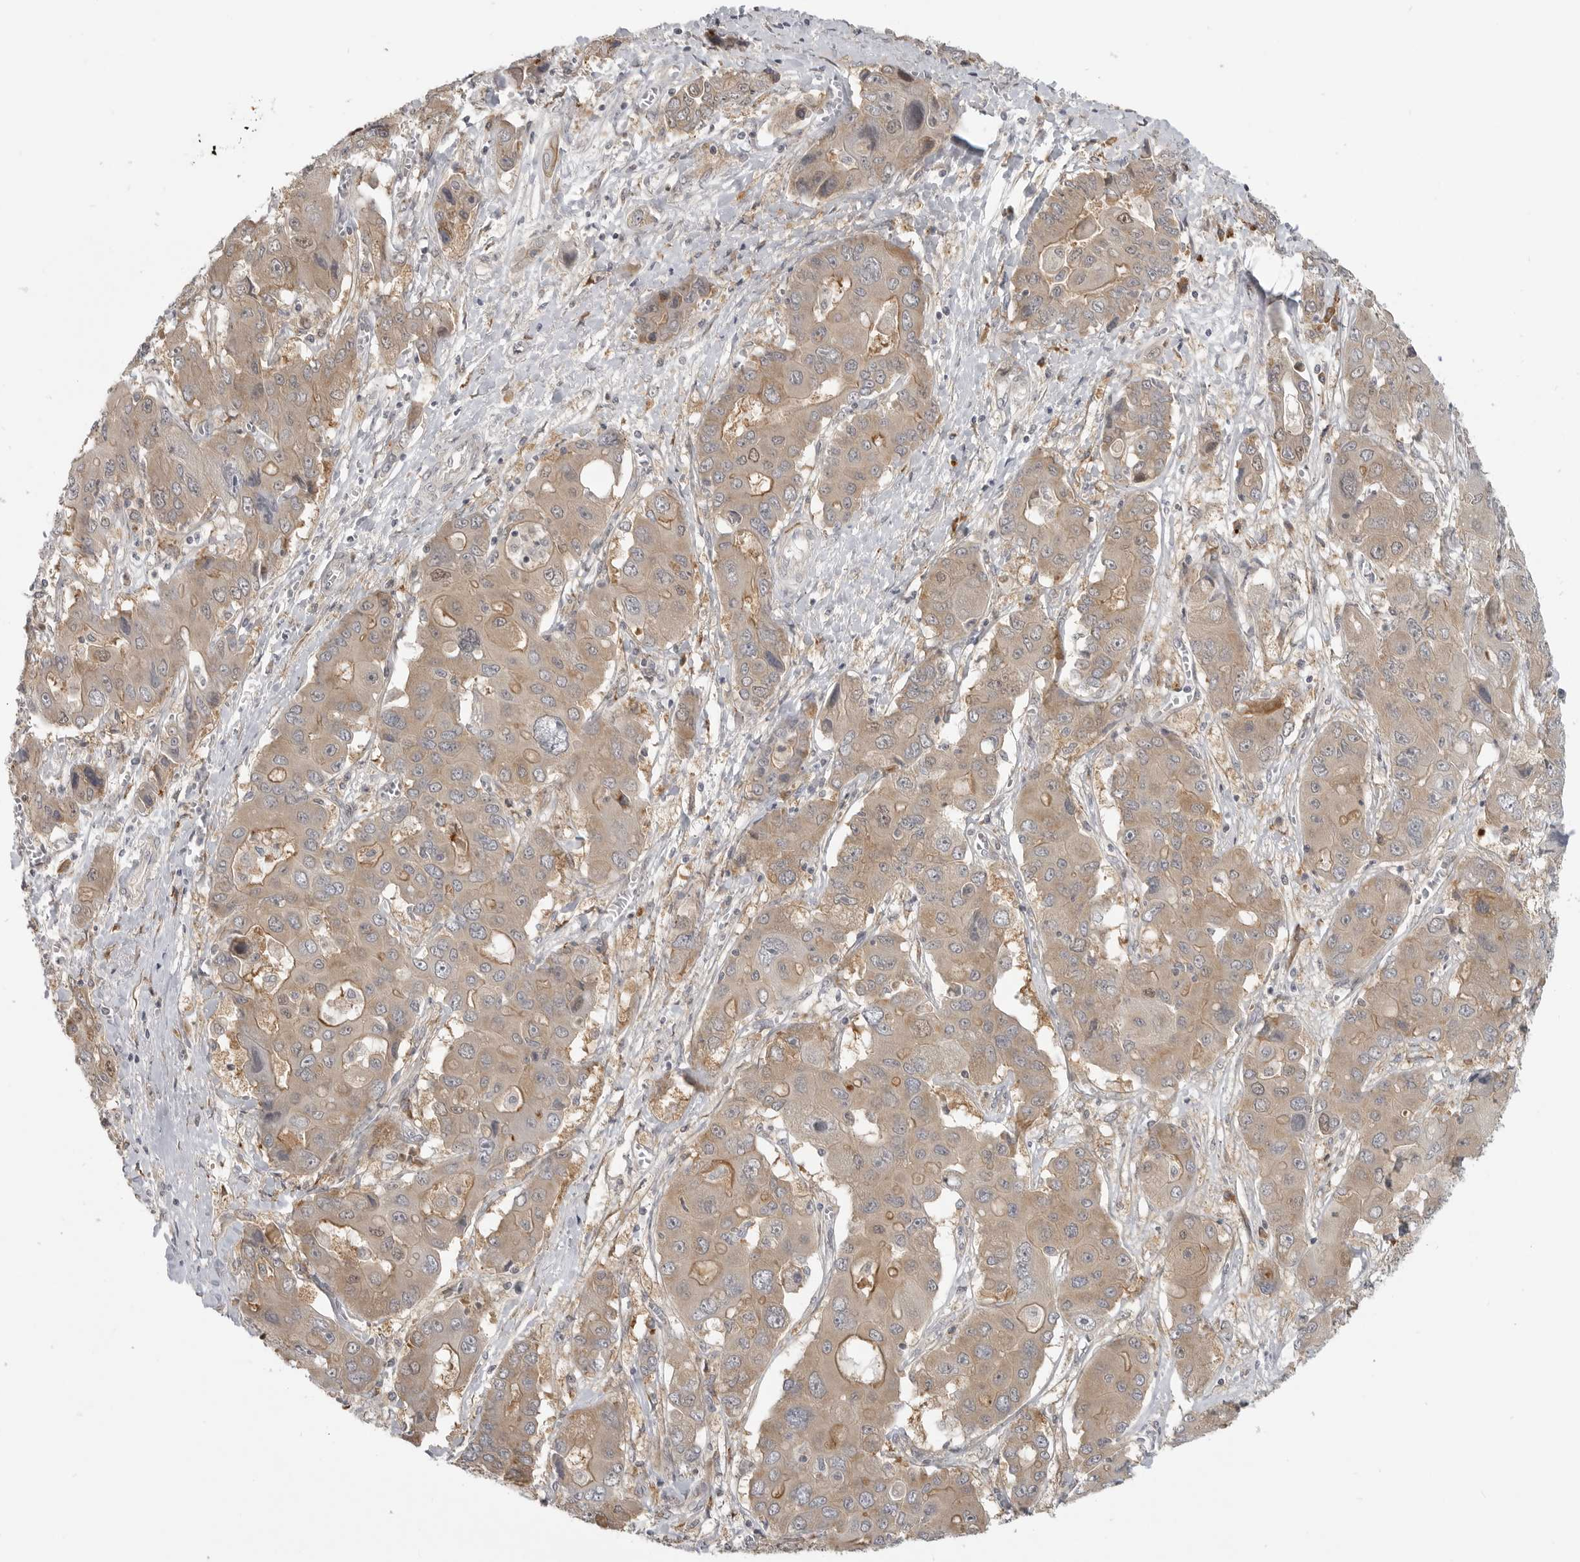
{"staining": {"intensity": "weak", "quantity": ">75%", "location": "cytoplasmic/membranous"}, "tissue": "liver cancer", "cell_type": "Tumor cells", "image_type": "cancer", "snomed": [{"axis": "morphology", "description": "Cholangiocarcinoma"}, {"axis": "topography", "description": "Liver"}], "caption": "Human liver cancer stained with a protein marker shows weak staining in tumor cells.", "gene": "CEP295NL", "patient": {"sex": "male", "age": 67}}